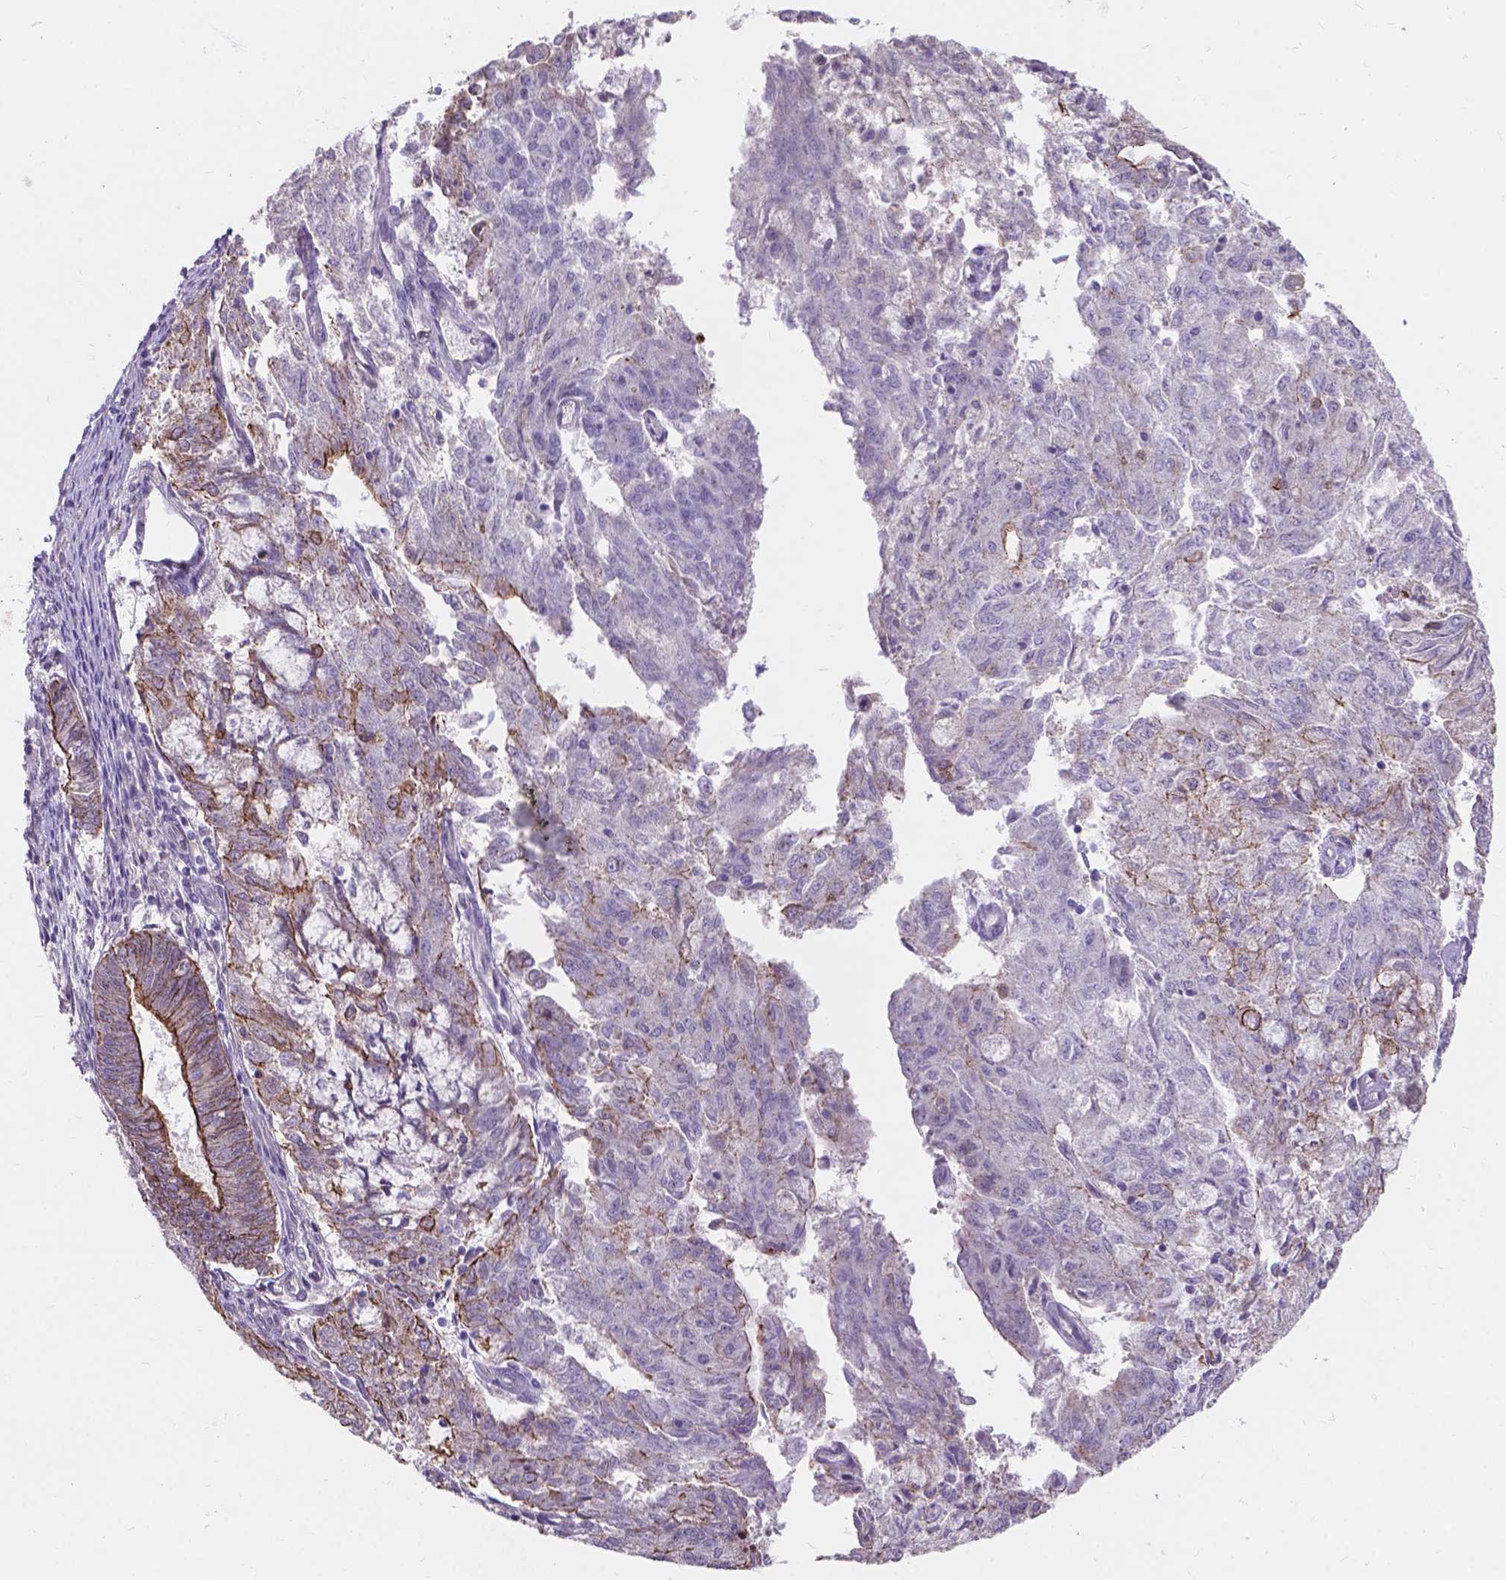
{"staining": {"intensity": "moderate", "quantity": "<25%", "location": "cytoplasmic/membranous"}, "tissue": "endometrial cancer", "cell_type": "Tumor cells", "image_type": "cancer", "snomed": [{"axis": "morphology", "description": "Adenocarcinoma, NOS"}, {"axis": "topography", "description": "Endometrium"}], "caption": "Moderate cytoplasmic/membranous protein positivity is identified in approximately <25% of tumor cells in endometrial cancer (adenocarcinoma). The protein of interest is stained brown, and the nuclei are stained in blue (DAB (3,3'-diaminobenzidine) IHC with brightfield microscopy, high magnification).", "gene": "MYH14", "patient": {"sex": "female", "age": 82}}